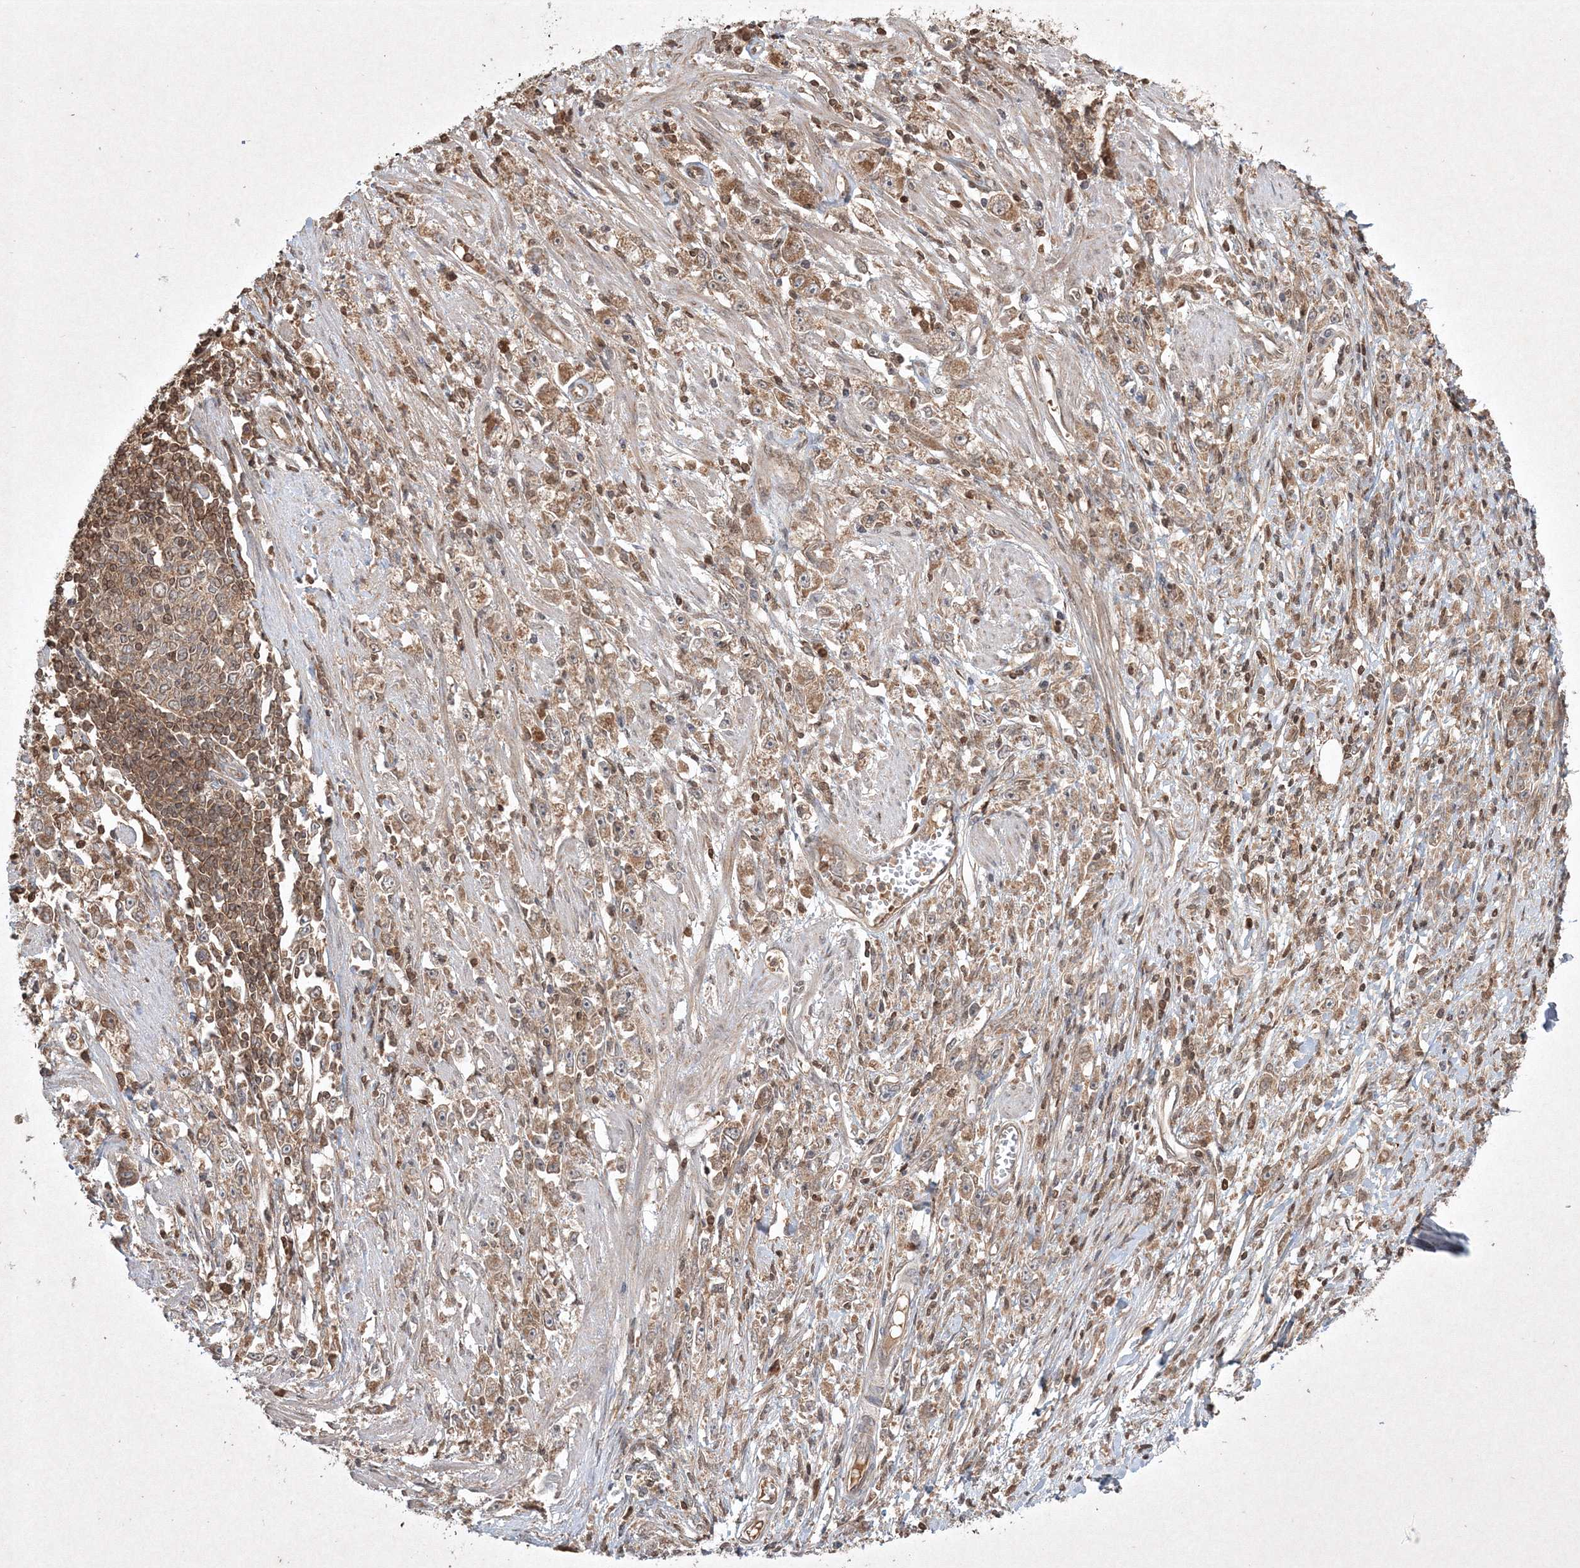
{"staining": {"intensity": "moderate", "quantity": ">75%", "location": "cytoplasmic/membranous"}, "tissue": "stomach cancer", "cell_type": "Tumor cells", "image_type": "cancer", "snomed": [{"axis": "morphology", "description": "Adenocarcinoma, NOS"}, {"axis": "topography", "description": "Stomach"}], "caption": "Immunohistochemistry (DAB) staining of stomach adenocarcinoma reveals moderate cytoplasmic/membranous protein expression in about >75% of tumor cells.", "gene": "PLTP", "patient": {"sex": "female", "age": 59}}